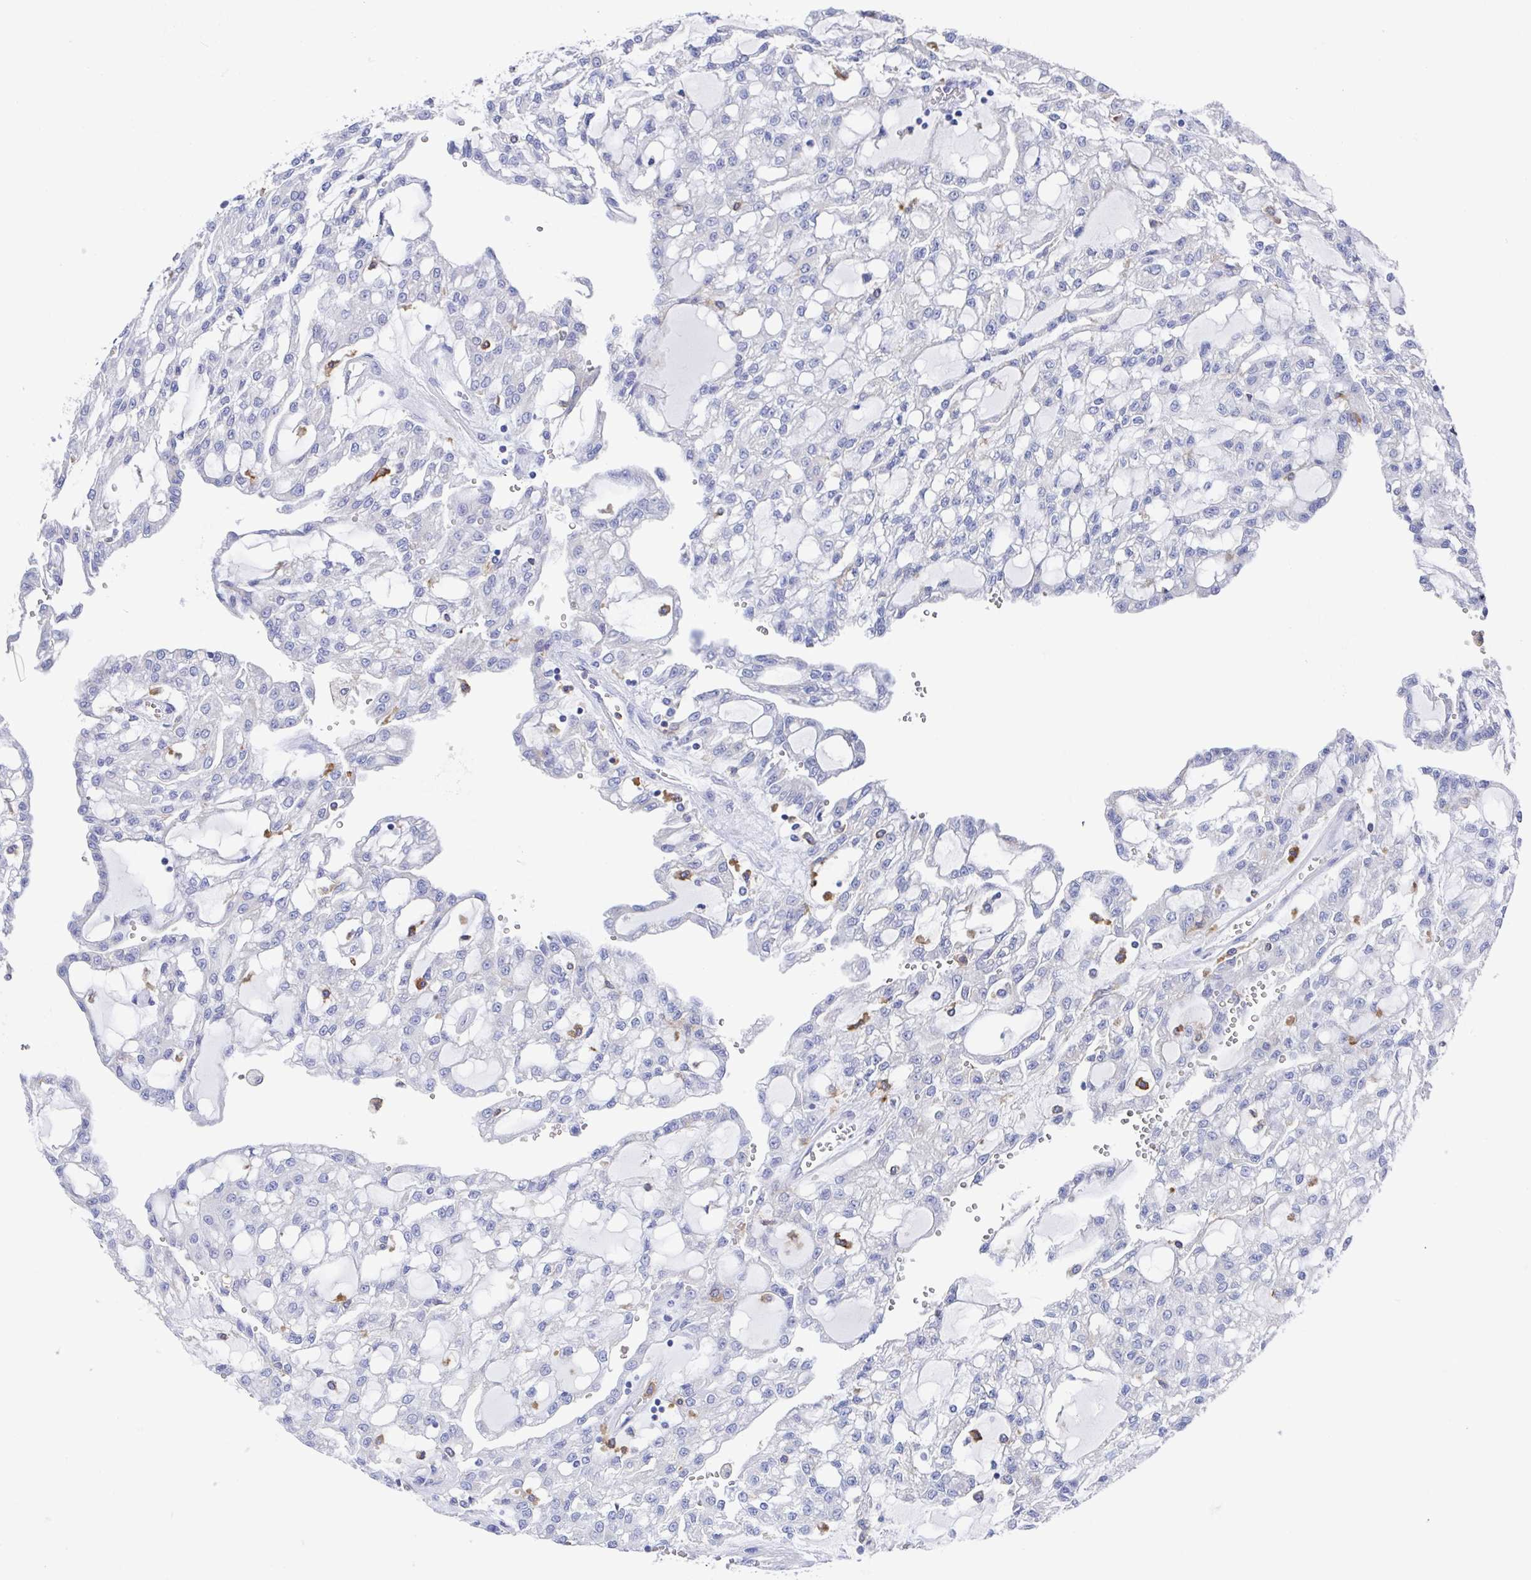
{"staining": {"intensity": "negative", "quantity": "none", "location": "none"}, "tissue": "renal cancer", "cell_type": "Tumor cells", "image_type": "cancer", "snomed": [{"axis": "morphology", "description": "Adenocarcinoma, NOS"}, {"axis": "topography", "description": "Kidney"}], "caption": "Tumor cells are negative for brown protein staining in adenocarcinoma (renal).", "gene": "FCGR3A", "patient": {"sex": "male", "age": 63}}